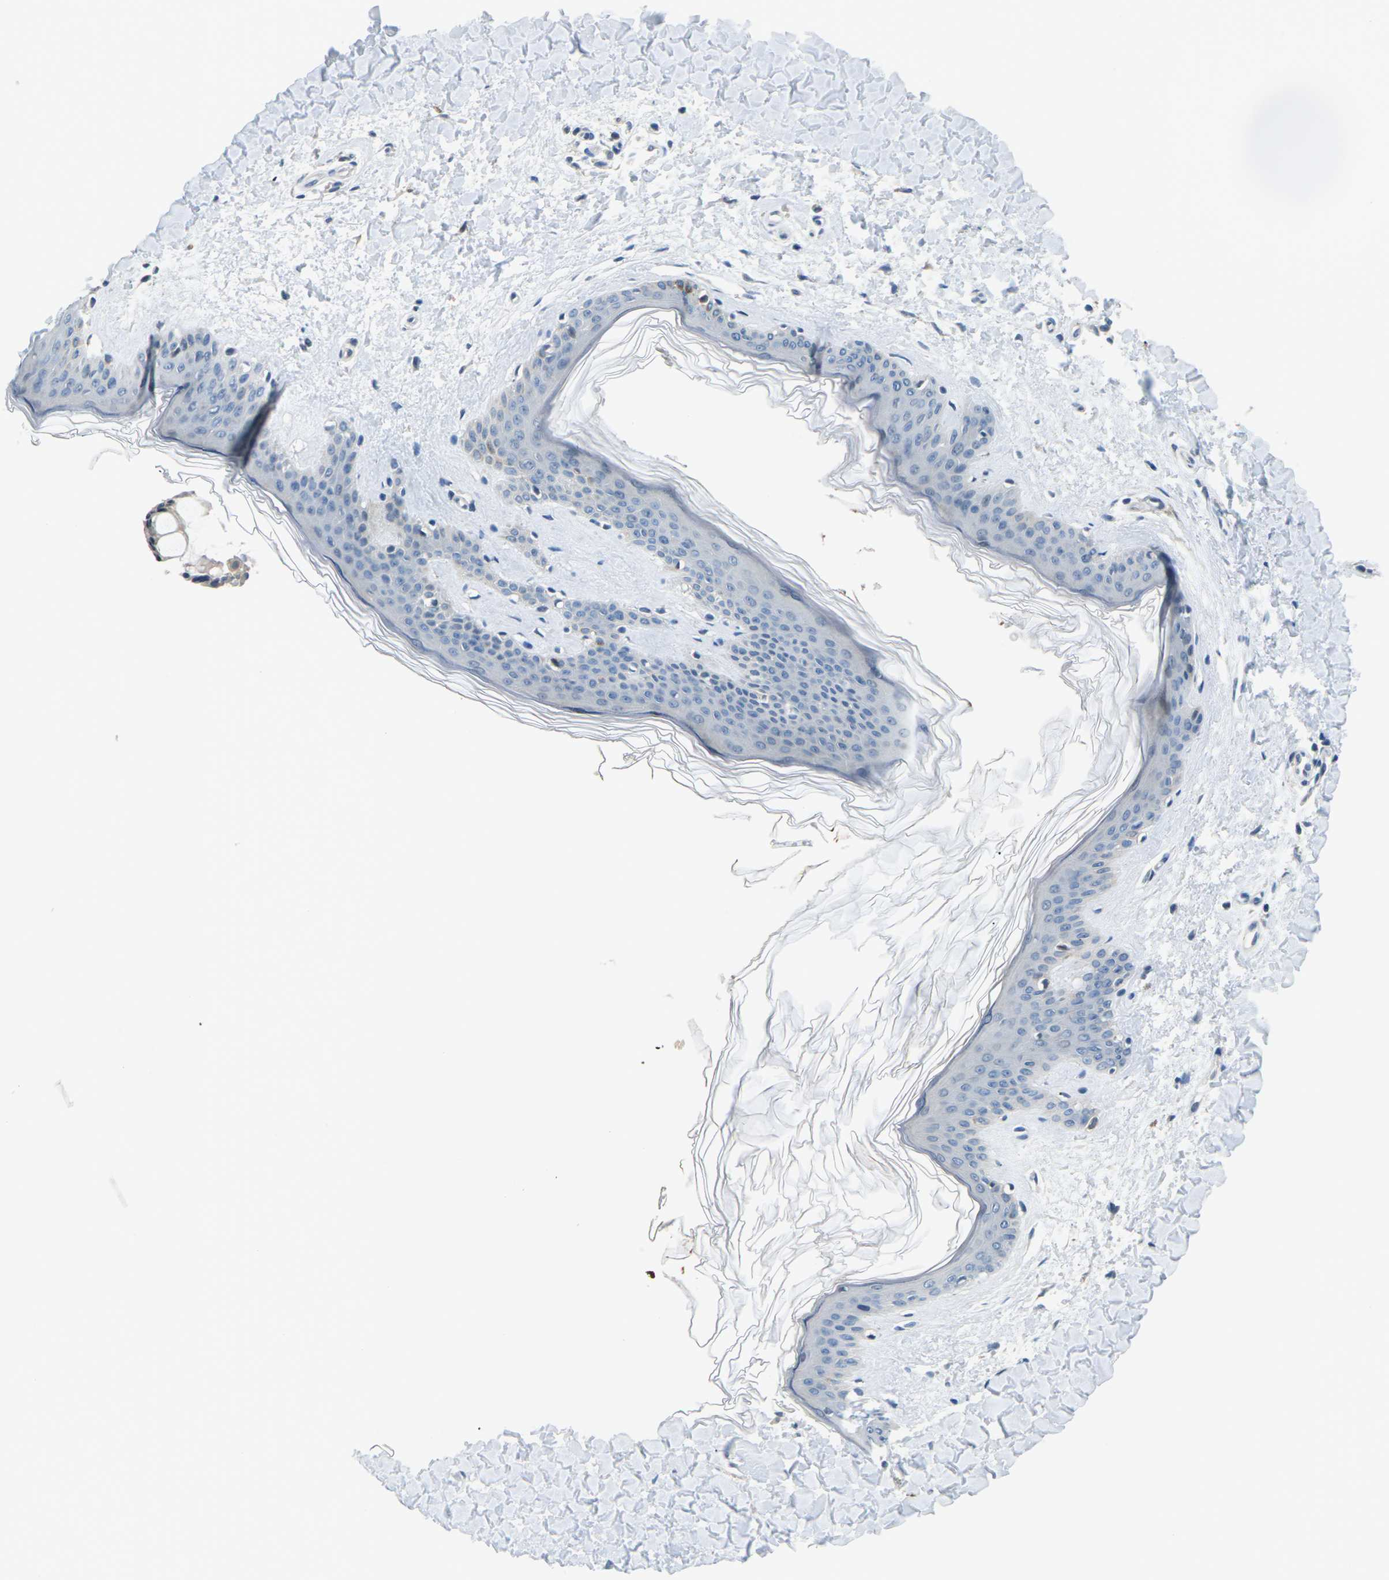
{"staining": {"intensity": "negative", "quantity": "none", "location": "none"}, "tissue": "skin", "cell_type": "Fibroblasts", "image_type": "normal", "snomed": [{"axis": "morphology", "description": "Normal tissue, NOS"}, {"axis": "topography", "description": "Skin"}], "caption": "The micrograph exhibits no significant positivity in fibroblasts of skin. (Immunohistochemistry, brightfield microscopy, high magnification).", "gene": "SLC13A3", "patient": {"sex": "female", "age": 41}}